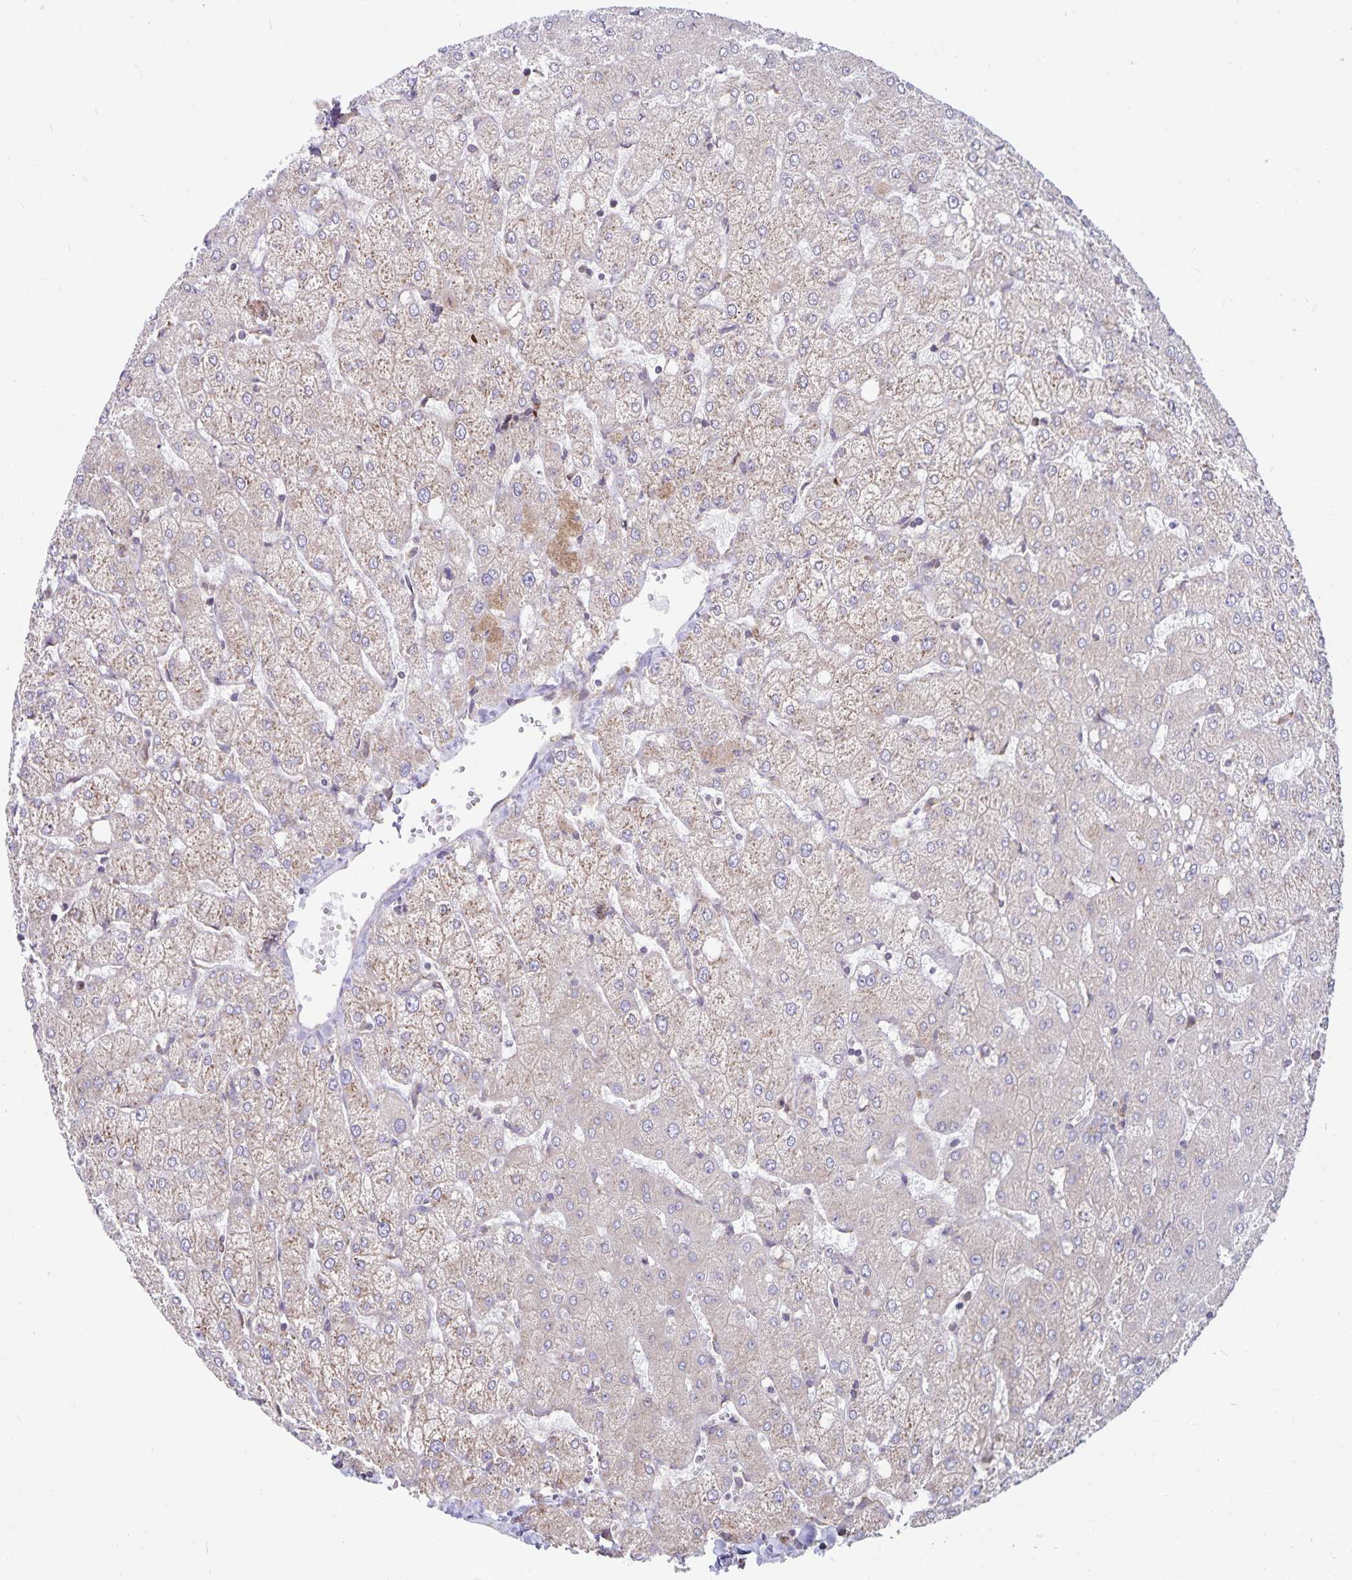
{"staining": {"intensity": "weak", "quantity": "25%-75%", "location": "cytoplasmic/membranous"}, "tissue": "liver", "cell_type": "Cholangiocytes", "image_type": "normal", "snomed": [{"axis": "morphology", "description": "Normal tissue, NOS"}, {"axis": "topography", "description": "Liver"}], "caption": "An image of liver stained for a protein exhibits weak cytoplasmic/membranous brown staining in cholangiocytes. The staining was performed using DAB, with brown indicating positive protein expression. Nuclei are stained blue with hematoxylin.", "gene": "SEC62", "patient": {"sex": "female", "age": 54}}